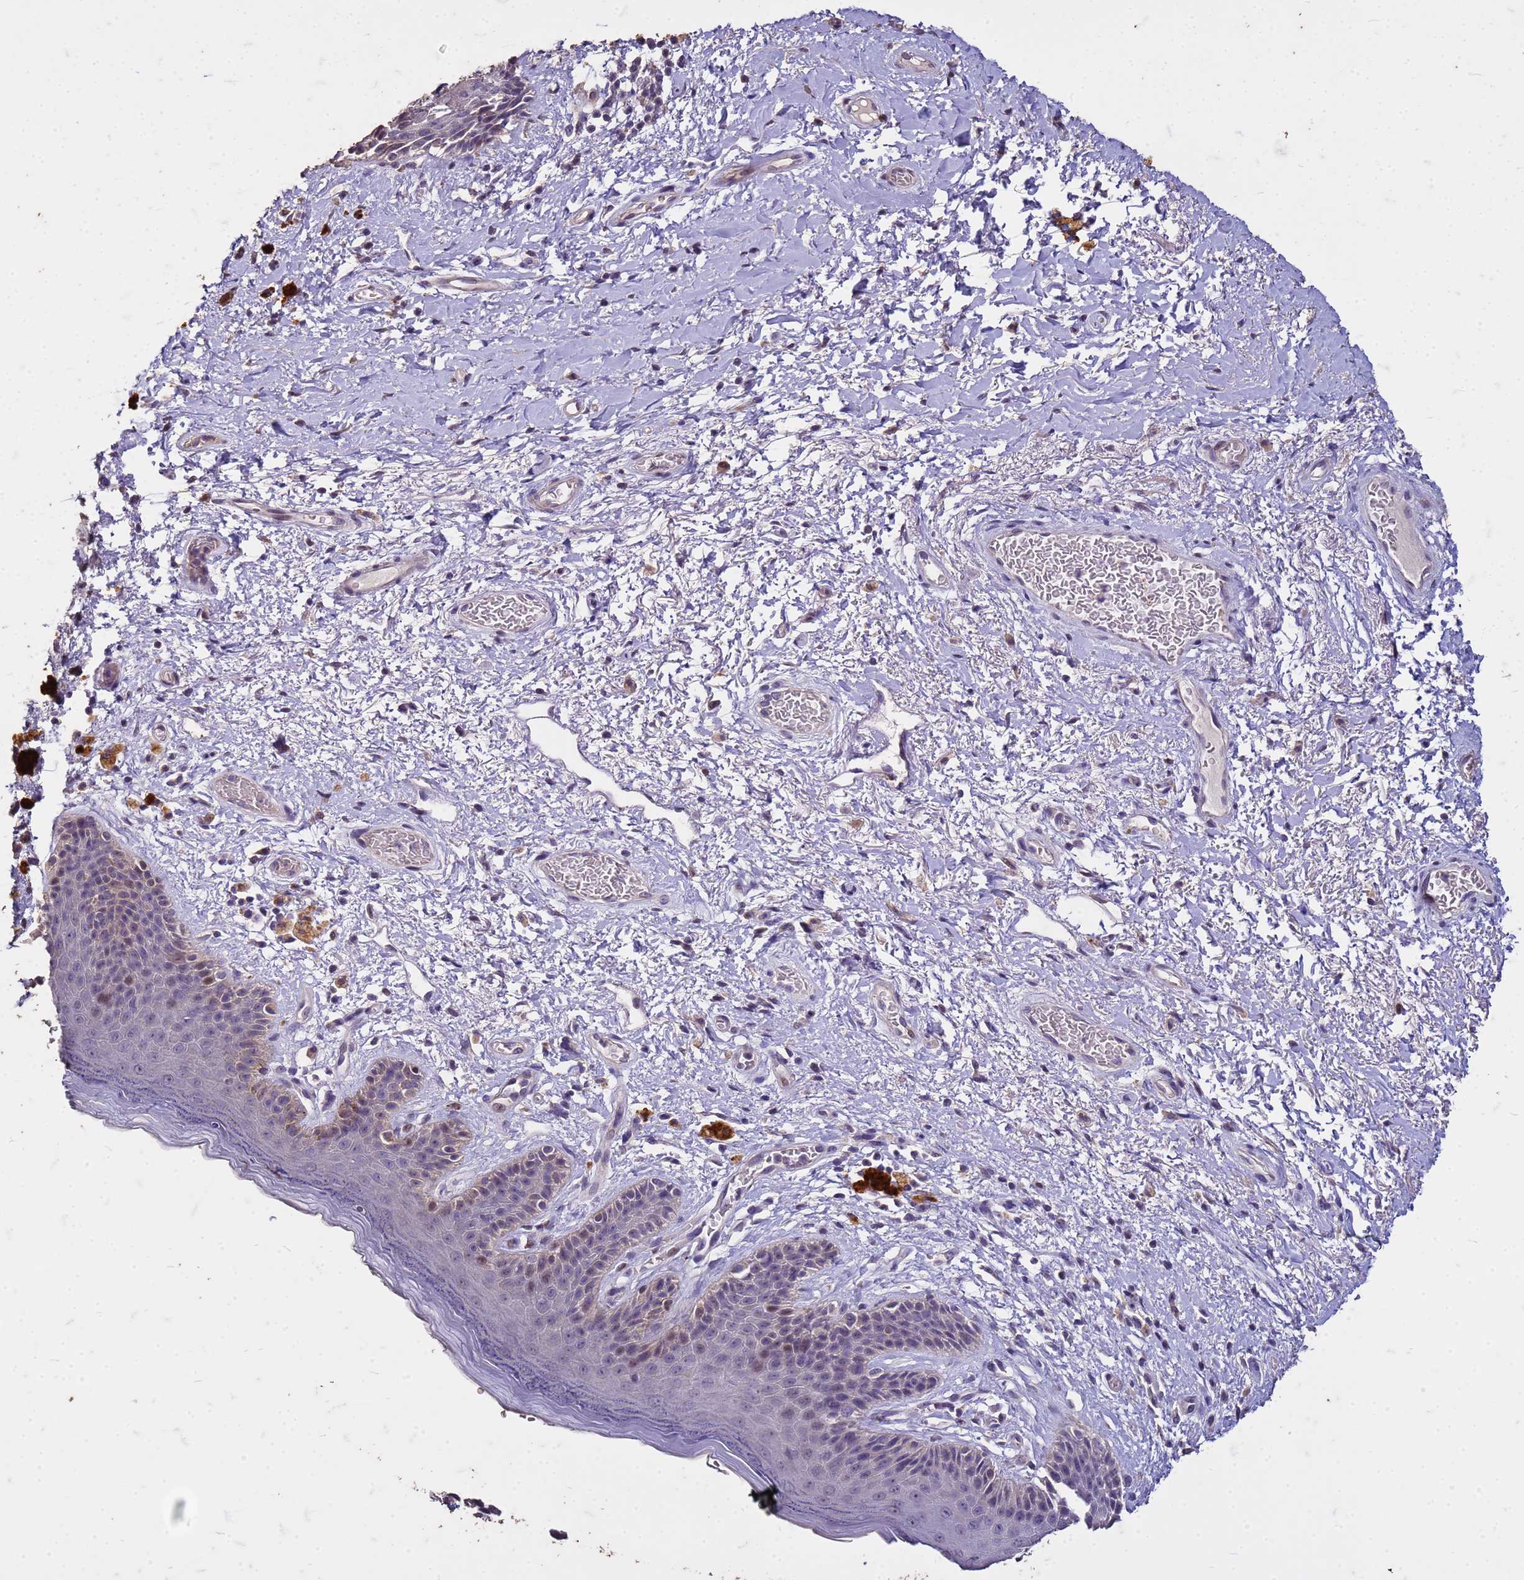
{"staining": {"intensity": "weak", "quantity": "<25%", "location": "nuclear"}, "tissue": "skin", "cell_type": "Epidermal cells", "image_type": "normal", "snomed": [{"axis": "morphology", "description": "Normal tissue, NOS"}, {"axis": "topography", "description": "Anal"}], "caption": "This is a photomicrograph of immunohistochemistry staining of unremarkable skin, which shows no staining in epidermal cells. The staining is performed using DAB brown chromogen with nuclei counter-stained in using hematoxylin.", "gene": "FAM184B", "patient": {"sex": "female", "age": 46}}